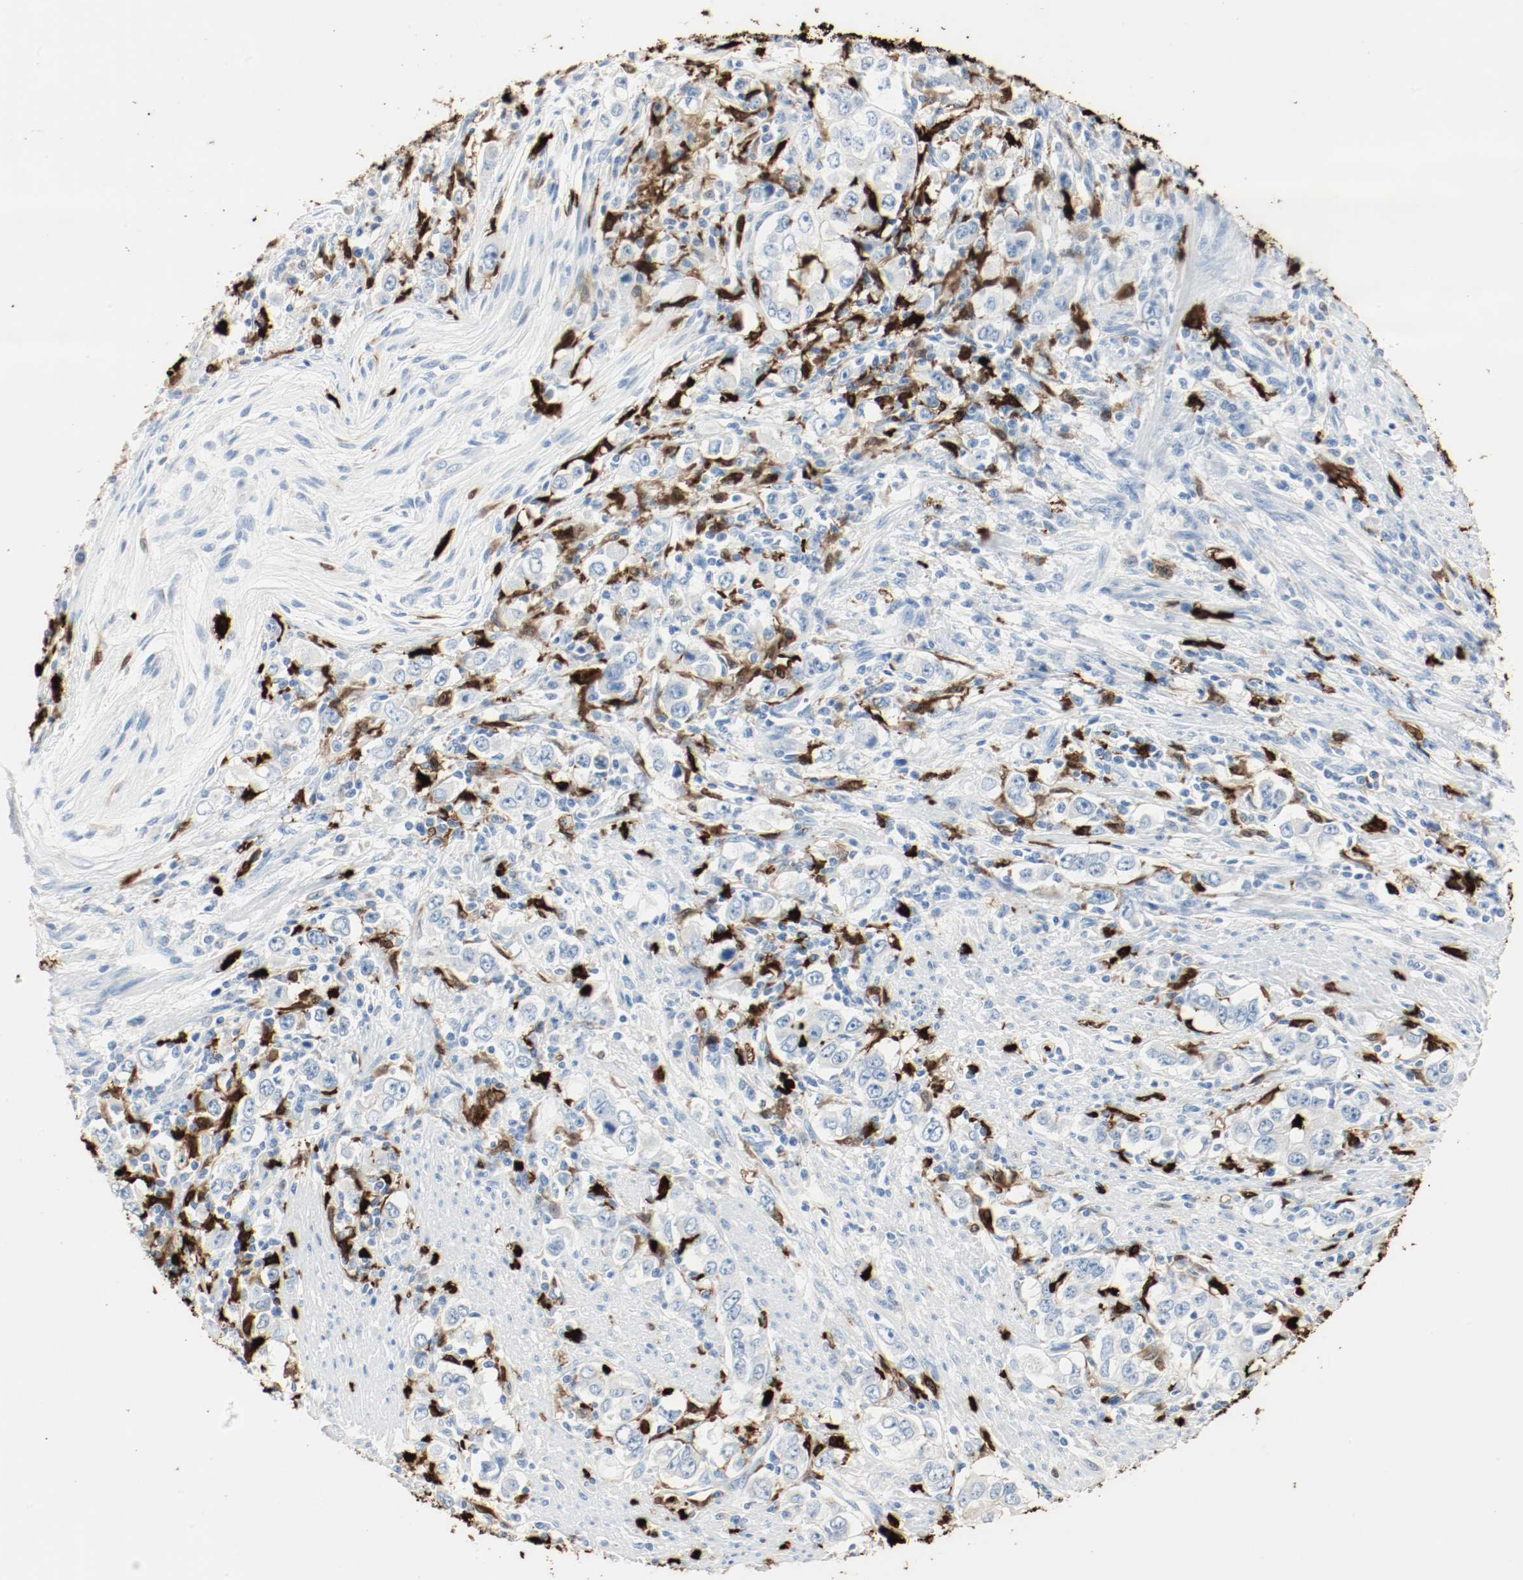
{"staining": {"intensity": "negative", "quantity": "none", "location": "none"}, "tissue": "stomach cancer", "cell_type": "Tumor cells", "image_type": "cancer", "snomed": [{"axis": "morphology", "description": "Adenocarcinoma, NOS"}, {"axis": "topography", "description": "Stomach, lower"}], "caption": "Tumor cells show no significant protein staining in stomach cancer (adenocarcinoma). (DAB (3,3'-diaminobenzidine) immunohistochemistry, high magnification).", "gene": "S100A9", "patient": {"sex": "female", "age": 72}}